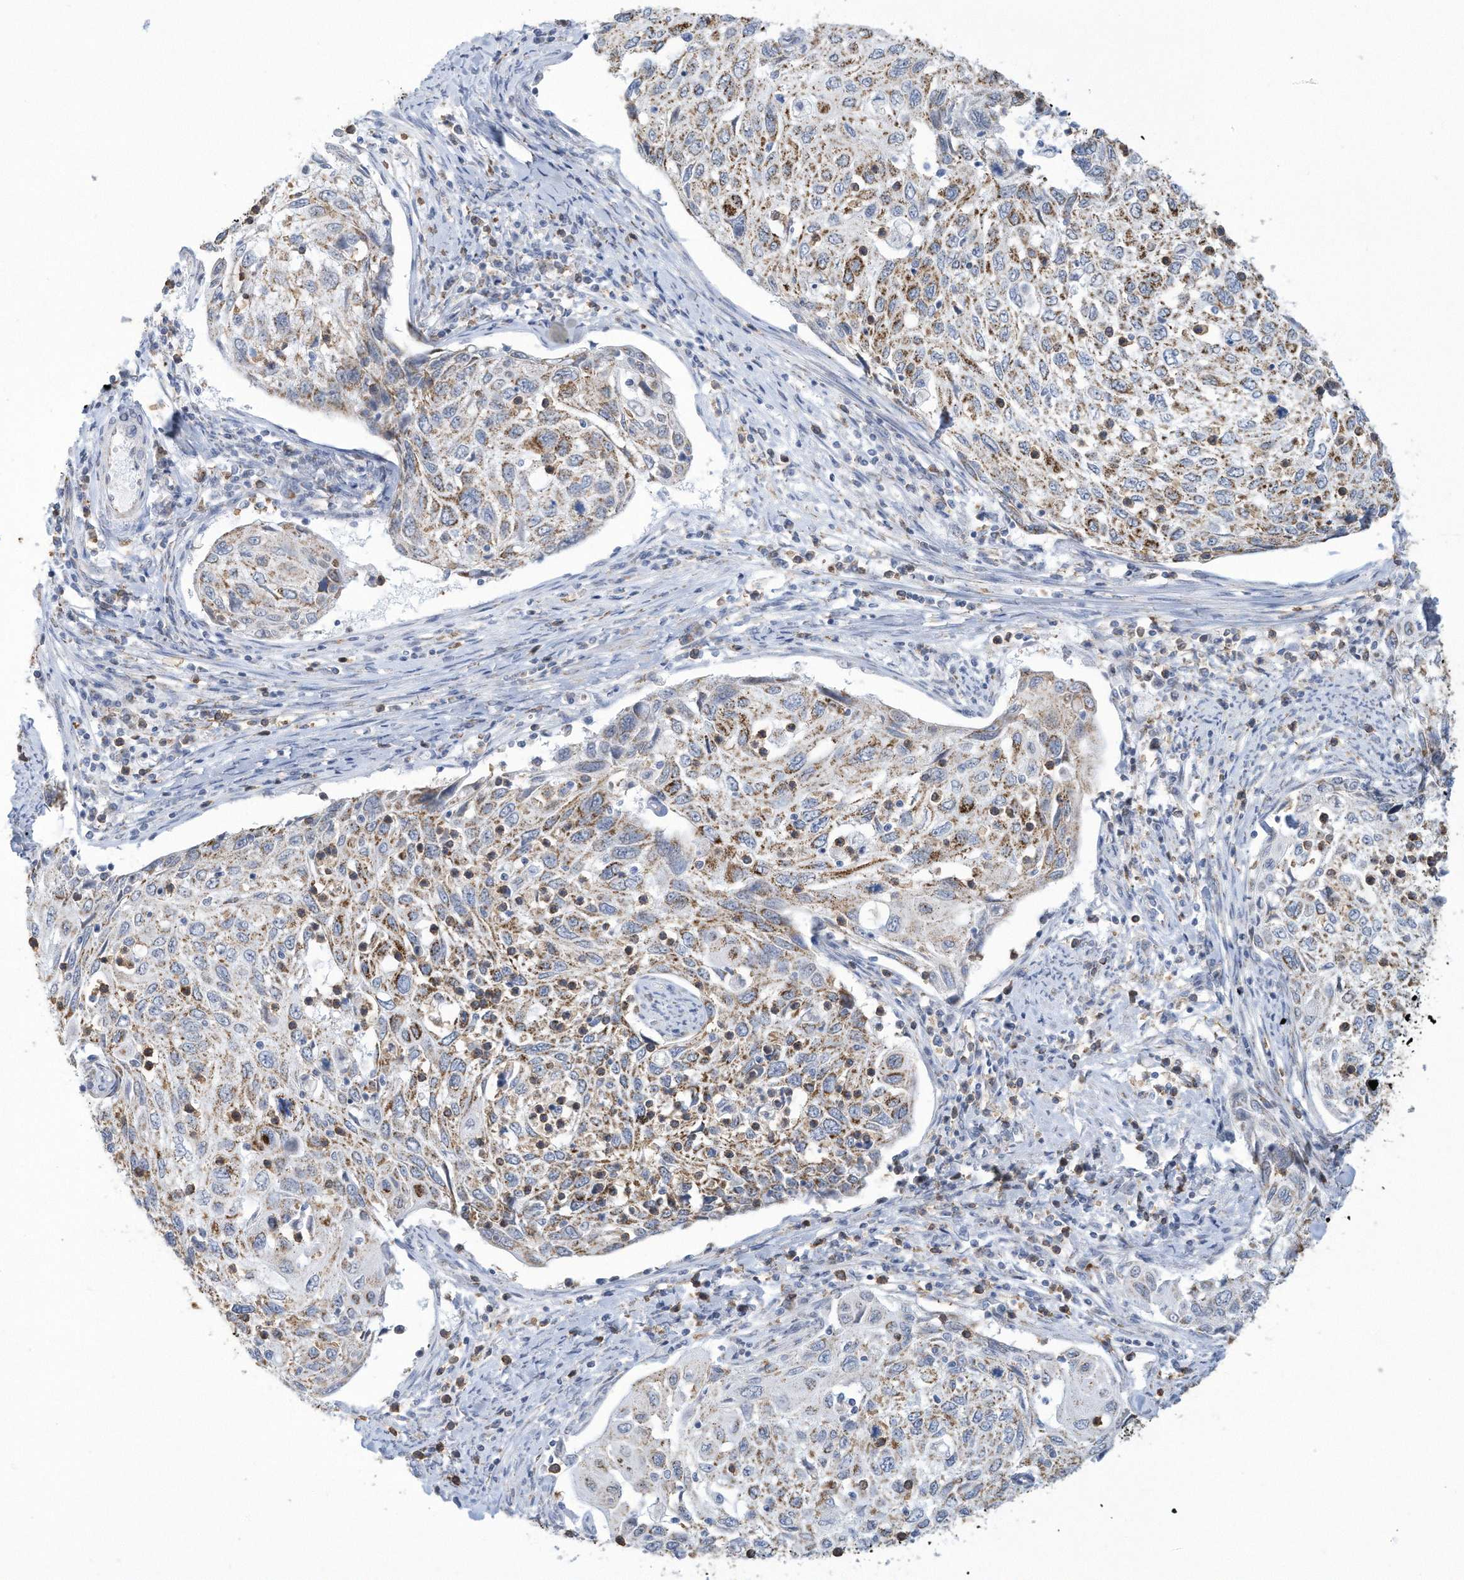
{"staining": {"intensity": "moderate", "quantity": ">75%", "location": "cytoplasmic/membranous"}, "tissue": "cervical cancer", "cell_type": "Tumor cells", "image_type": "cancer", "snomed": [{"axis": "morphology", "description": "Squamous cell carcinoma, NOS"}, {"axis": "topography", "description": "Cervix"}], "caption": "A brown stain labels moderate cytoplasmic/membranous expression of a protein in cervical cancer (squamous cell carcinoma) tumor cells. Using DAB (3,3'-diaminobenzidine) (brown) and hematoxylin (blue) stains, captured at high magnification using brightfield microscopy.", "gene": "ALDH6A1", "patient": {"sex": "female", "age": 70}}